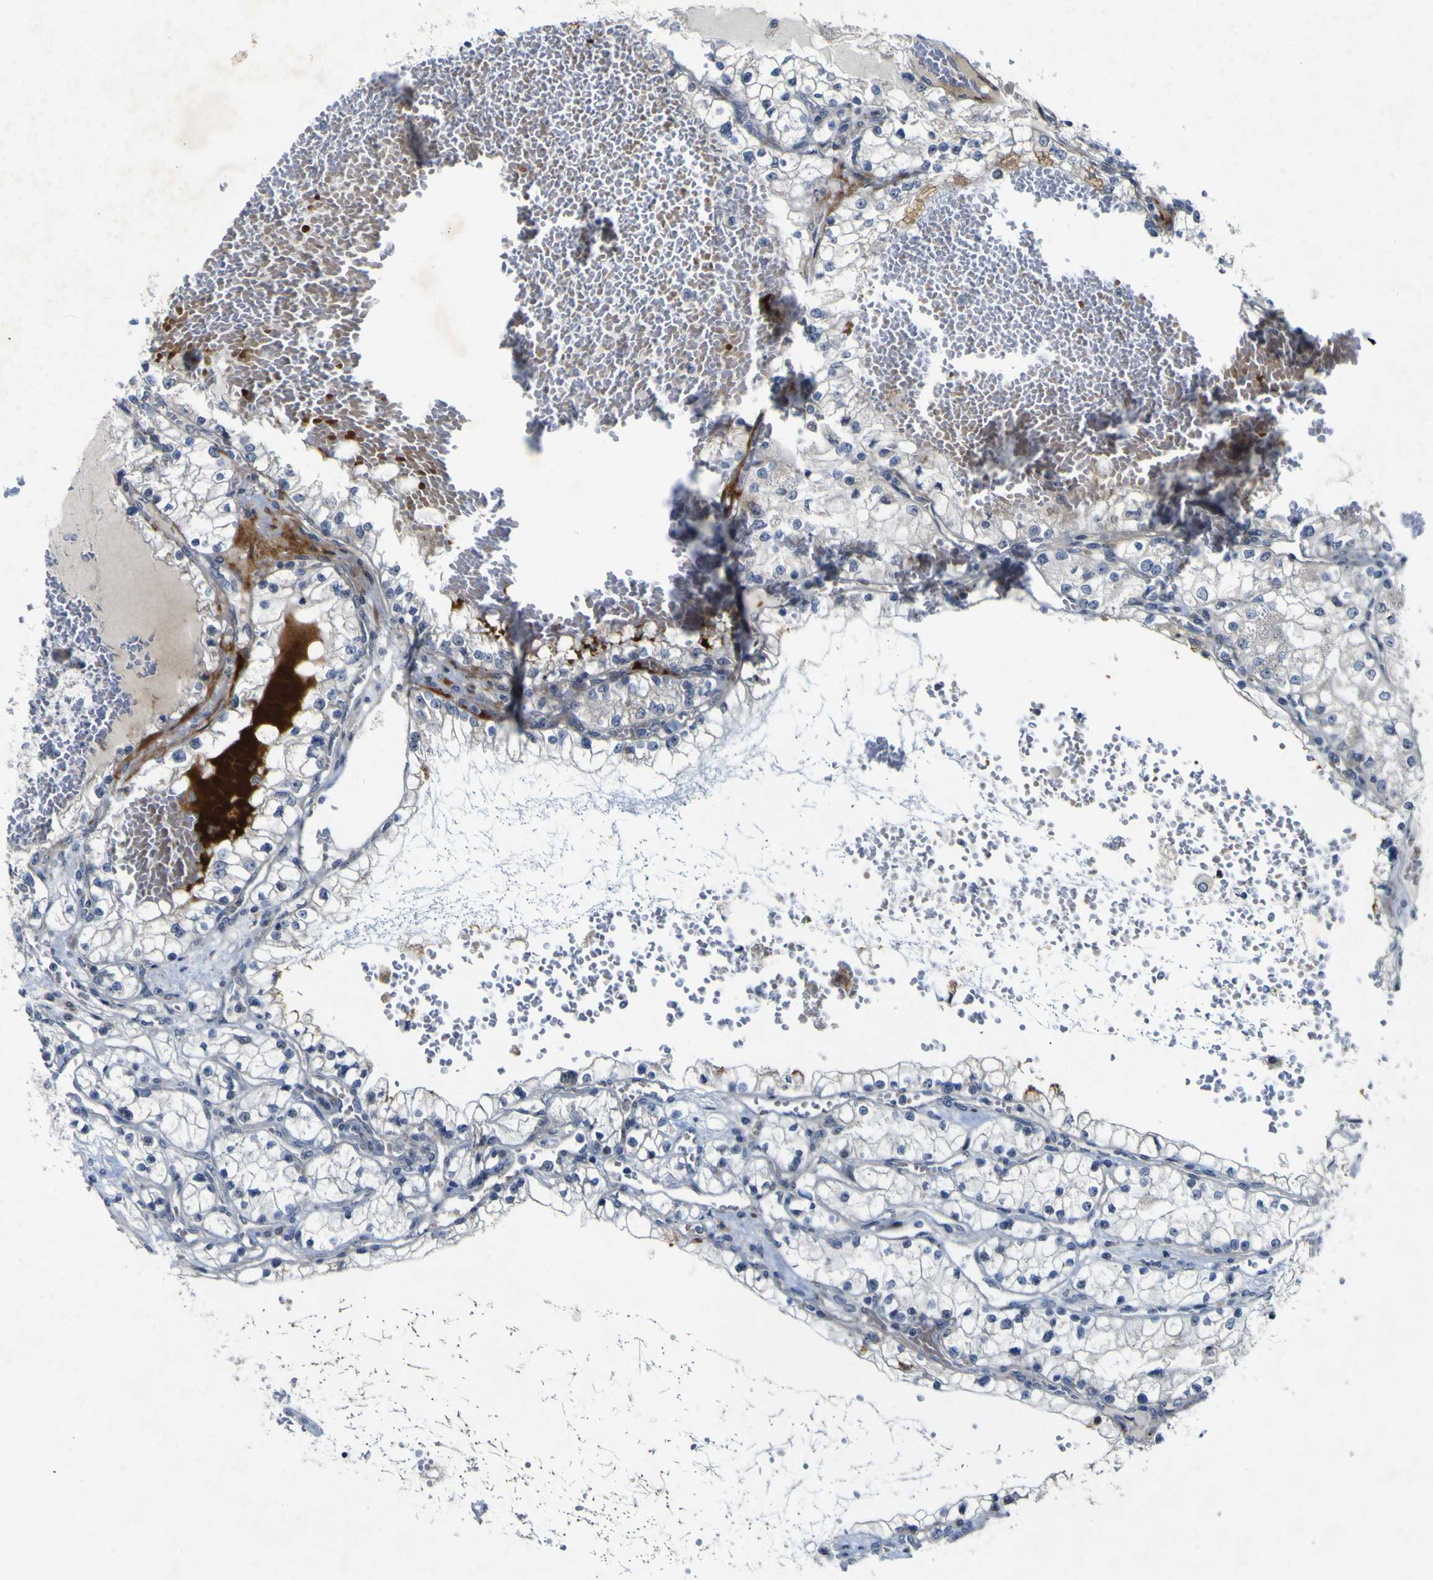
{"staining": {"intensity": "negative", "quantity": "none", "location": "none"}, "tissue": "renal cancer", "cell_type": "Tumor cells", "image_type": "cancer", "snomed": [{"axis": "morphology", "description": "Adenocarcinoma, NOS"}, {"axis": "topography", "description": "Kidney"}], "caption": "Photomicrograph shows no protein positivity in tumor cells of renal cancer tissue.", "gene": "NAV1", "patient": {"sex": "male", "age": 68}}